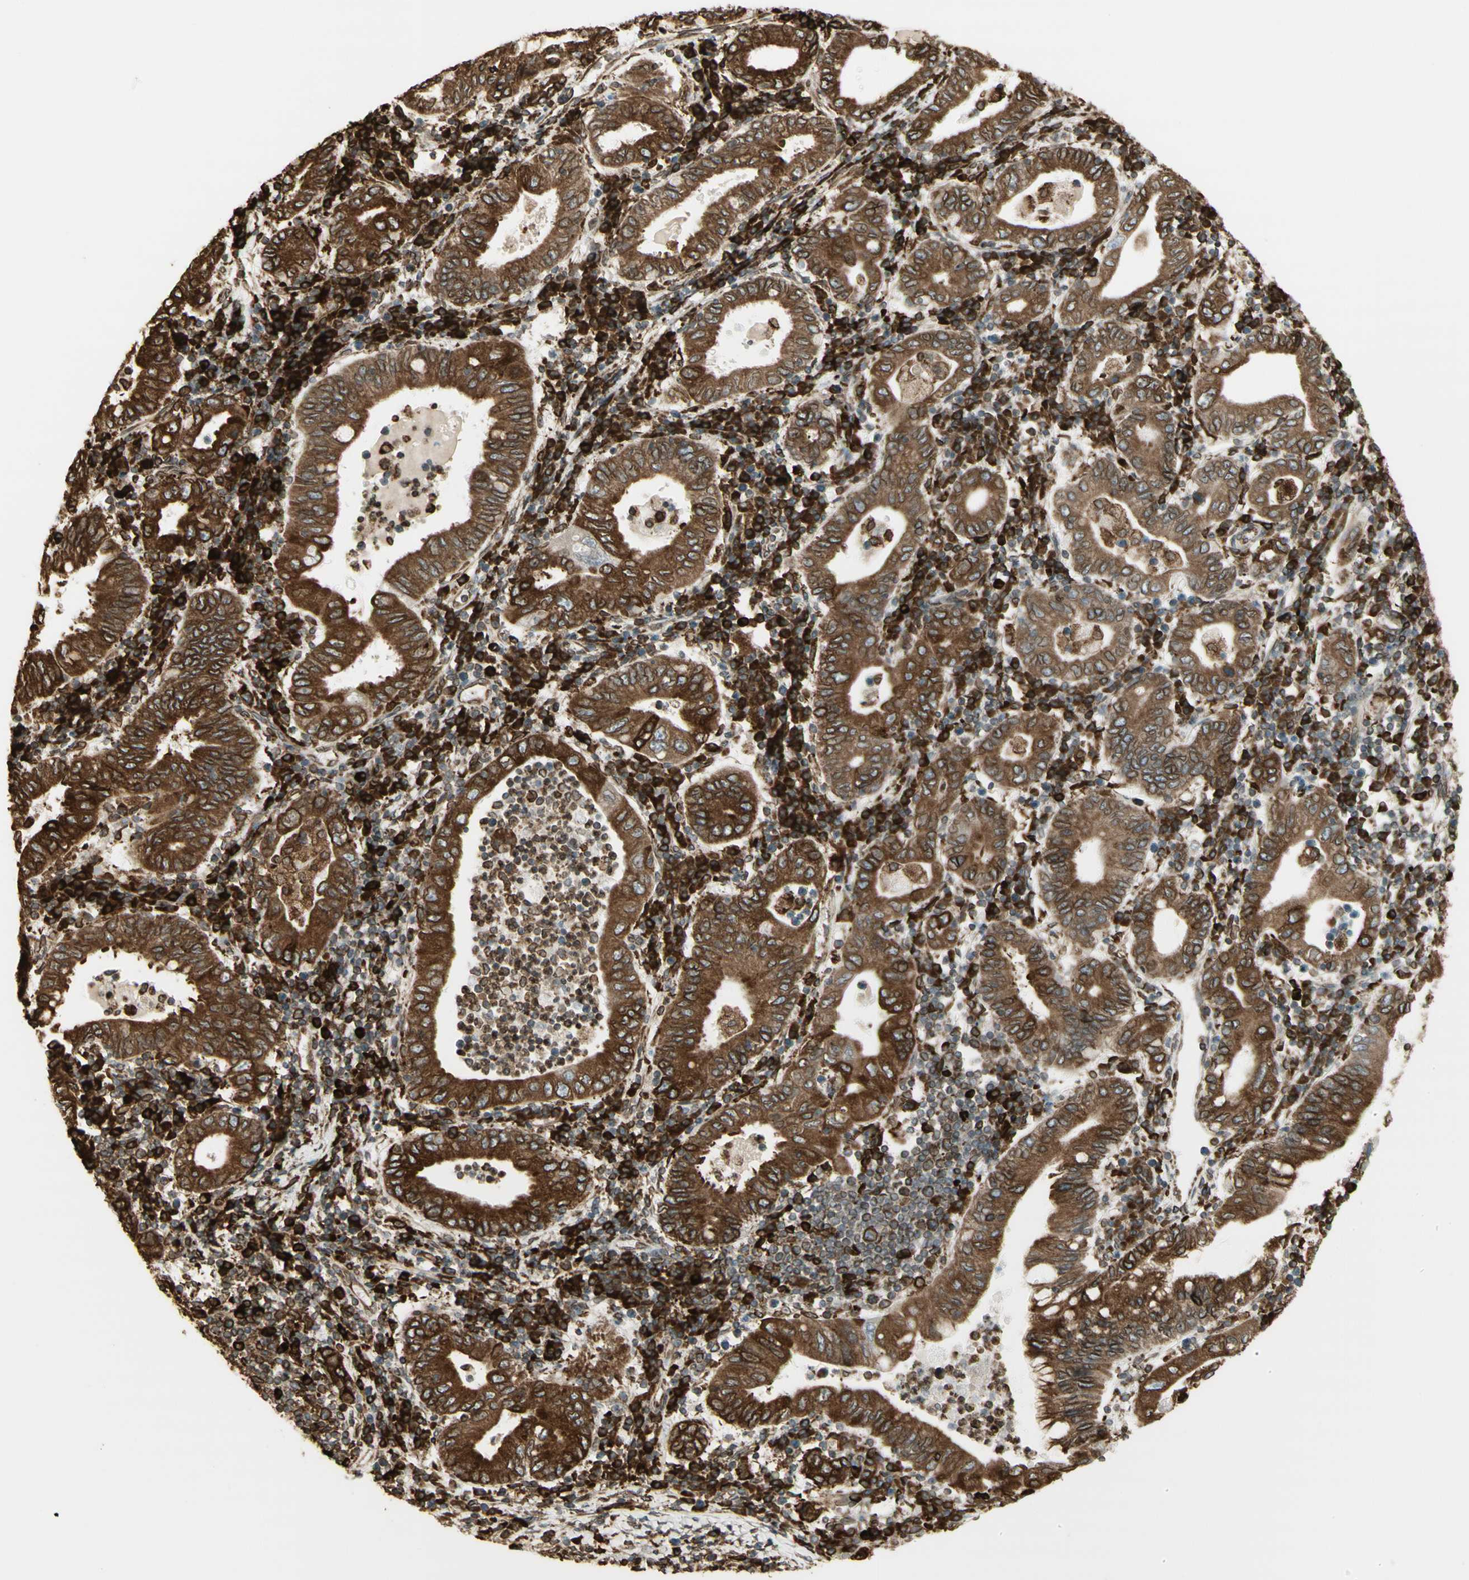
{"staining": {"intensity": "moderate", "quantity": ">75%", "location": "cytoplasmic/membranous"}, "tissue": "stomach cancer", "cell_type": "Tumor cells", "image_type": "cancer", "snomed": [{"axis": "morphology", "description": "Normal tissue, NOS"}, {"axis": "morphology", "description": "Adenocarcinoma, NOS"}, {"axis": "topography", "description": "Esophagus"}, {"axis": "topography", "description": "Stomach, upper"}, {"axis": "topography", "description": "Peripheral nerve tissue"}], "caption": "Stomach cancer tissue displays moderate cytoplasmic/membranous expression in about >75% of tumor cells, visualized by immunohistochemistry. (DAB (3,3'-diaminobenzidine) IHC with brightfield microscopy, high magnification).", "gene": "CANX", "patient": {"sex": "male", "age": 62}}